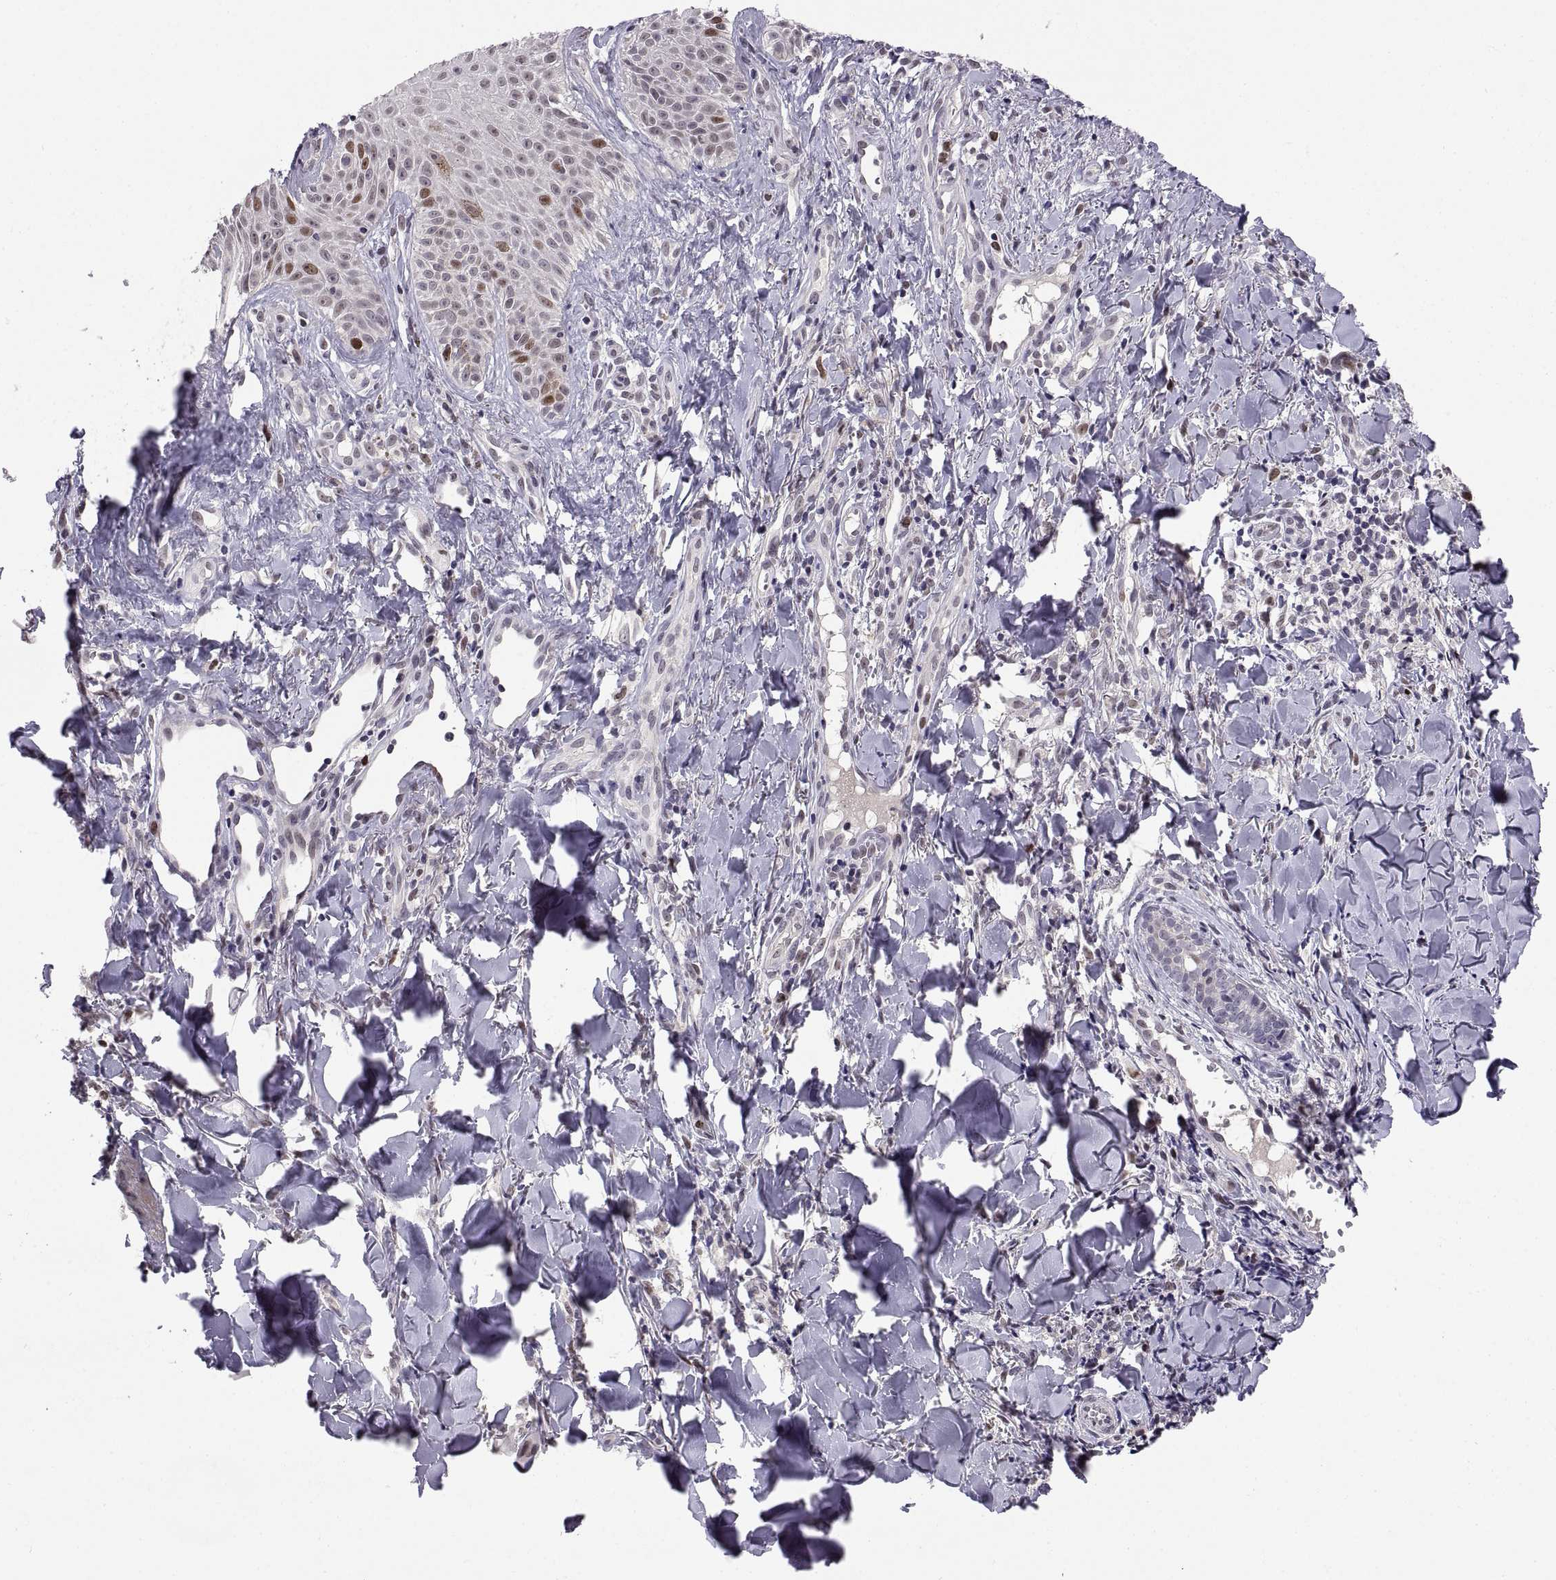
{"staining": {"intensity": "moderate", "quantity": "<25%", "location": "nuclear"}, "tissue": "melanoma", "cell_type": "Tumor cells", "image_type": "cancer", "snomed": [{"axis": "morphology", "description": "Malignant melanoma, NOS"}, {"axis": "topography", "description": "Skin"}], "caption": "Human malignant melanoma stained with a brown dye demonstrates moderate nuclear positive positivity in about <25% of tumor cells.", "gene": "CHFR", "patient": {"sex": "male", "age": 67}}